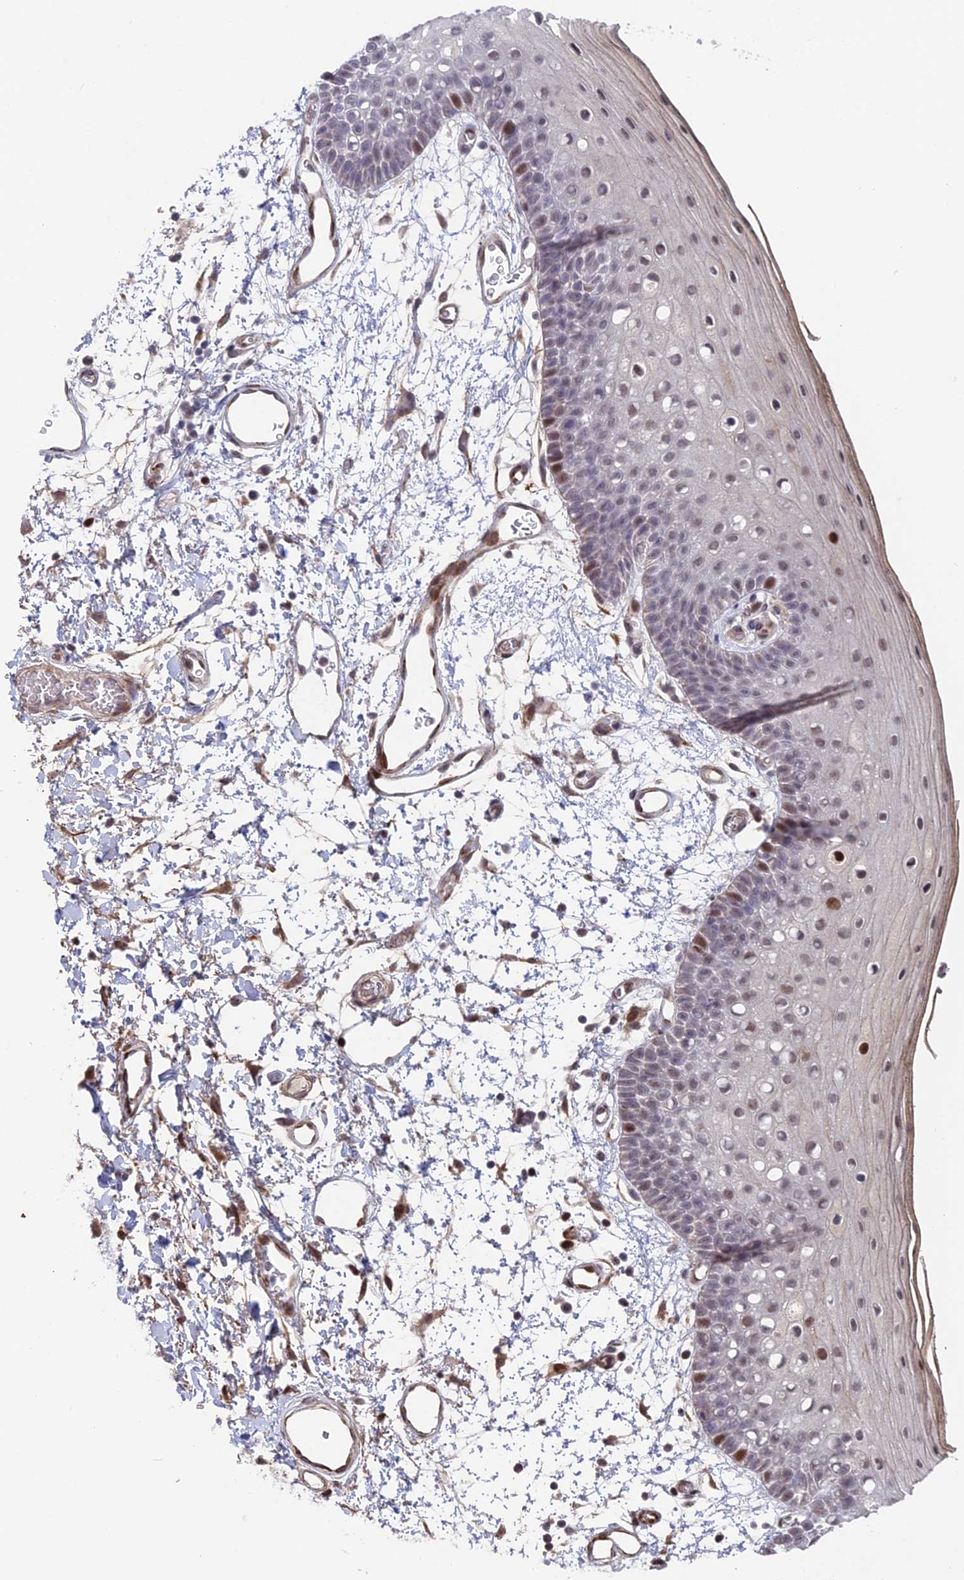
{"staining": {"intensity": "moderate", "quantity": "<25%", "location": "nuclear"}, "tissue": "oral mucosa", "cell_type": "Squamous epithelial cells", "image_type": "normal", "snomed": [{"axis": "morphology", "description": "Normal tissue, NOS"}, {"axis": "topography", "description": "Oral tissue"}, {"axis": "topography", "description": "Tounge, NOS"}], "caption": "Protein staining of unremarkable oral mucosa shows moderate nuclear staining in about <25% of squamous epithelial cells. Using DAB (3,3'-diaminobenzidine) (brown) and hematoxylin (blue) stains, captured at high magnification using brightfield microscopy.", "gene": "XKR9", "patient": {"sex": "female", "age": 81}}